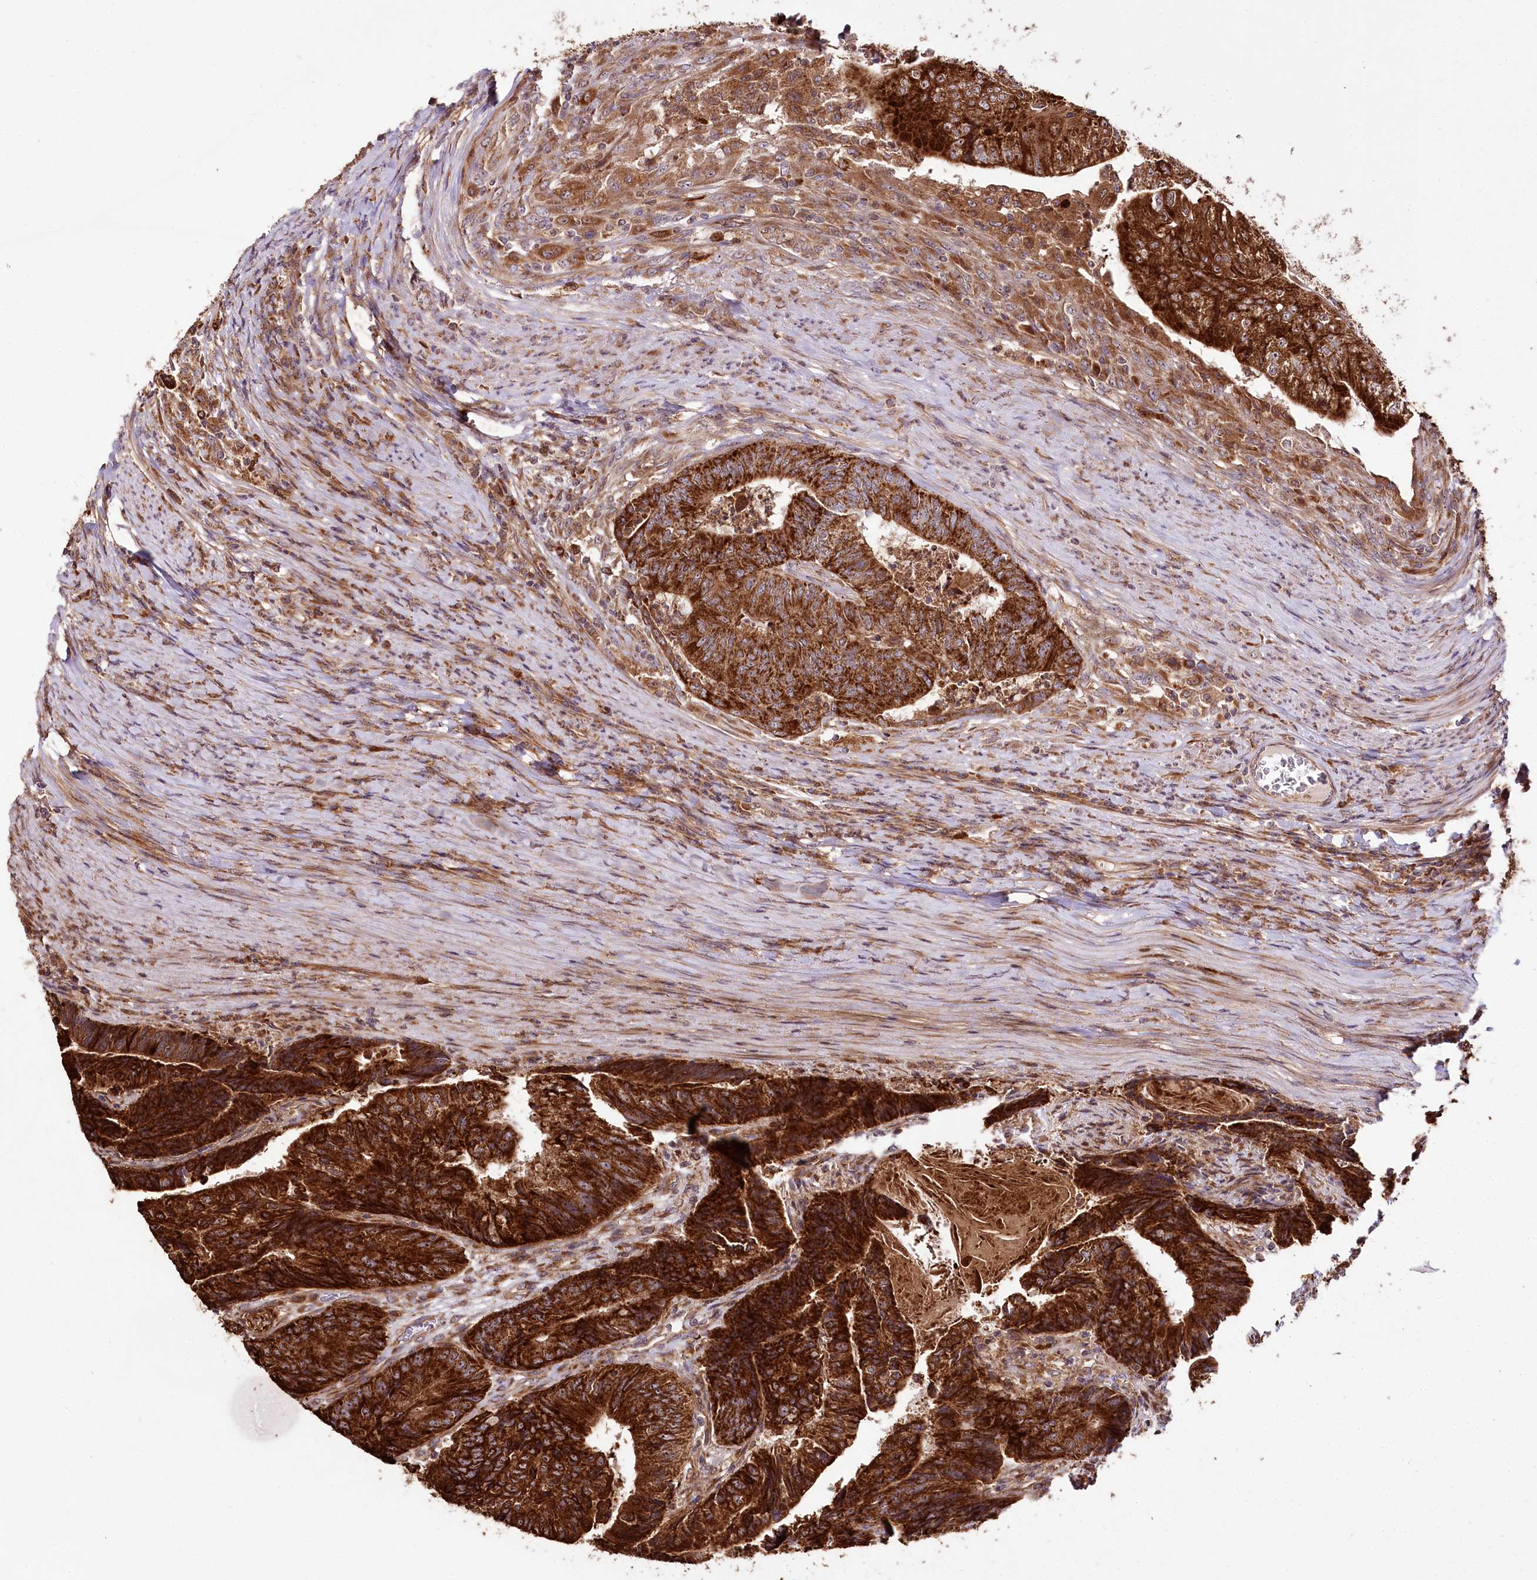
{"staining": {"intensity": "strong", "quantity": ">75%", "location": "cytoplasmic/membranous"}, "tissue": "colorectal cancer", "cell_type": "Tumor cells", "image_type": "cancer", "snomed": [{"axis": "morphology", "description": "Adenocarcinoma, NOS"}, {"axis": "topography", "description": "Colon"}], "caption": "Immunohistochemistry (DAB) staining of adenocarcinoma (colorectal) reveals strong cytoplasmic/membranous protein expression in approximately >75% of tumor cells.", "gene": "RAB7A", "patient": {"sex": "female", "age": 67}}